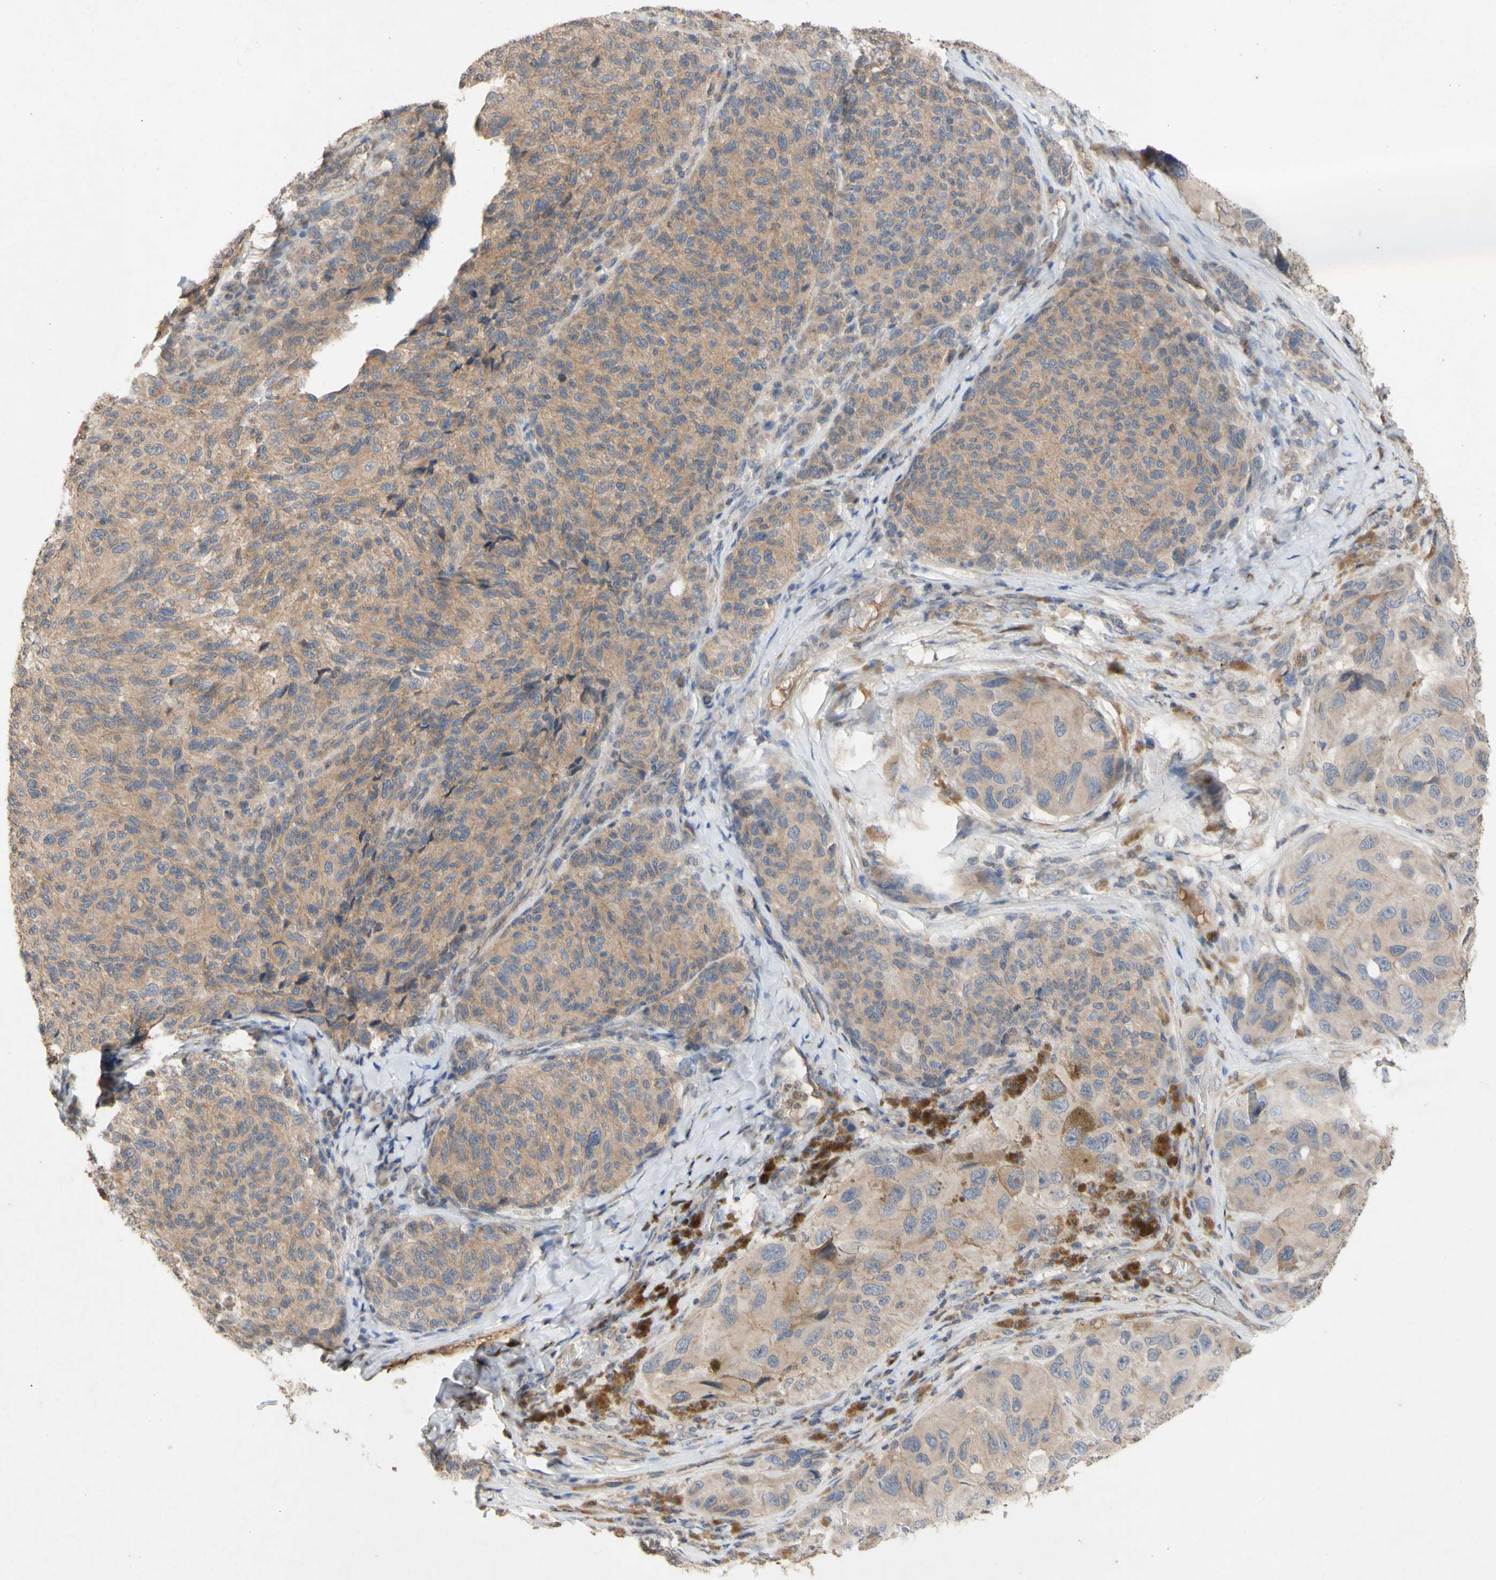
{"staining": {"intensity": "moderate", "quantity": ">75%", "location": "cytoplasmic/membranous"}, "tissue": "melanoma", "cell_type": "Tumor cells", "image_type": "cancer", "snomed": [{"axis": "morphology", "description": "Malignant melanoma, NOS"}, {"axis": "topography", "description": "Skin"}], "caption": "Protein staining displays moderate cytoplasmic/membranous staining in approximately >75% of tumor cells in melanoma.", "gene": "NECTIN3", "patient": {"sex": "female", "age": 73}}